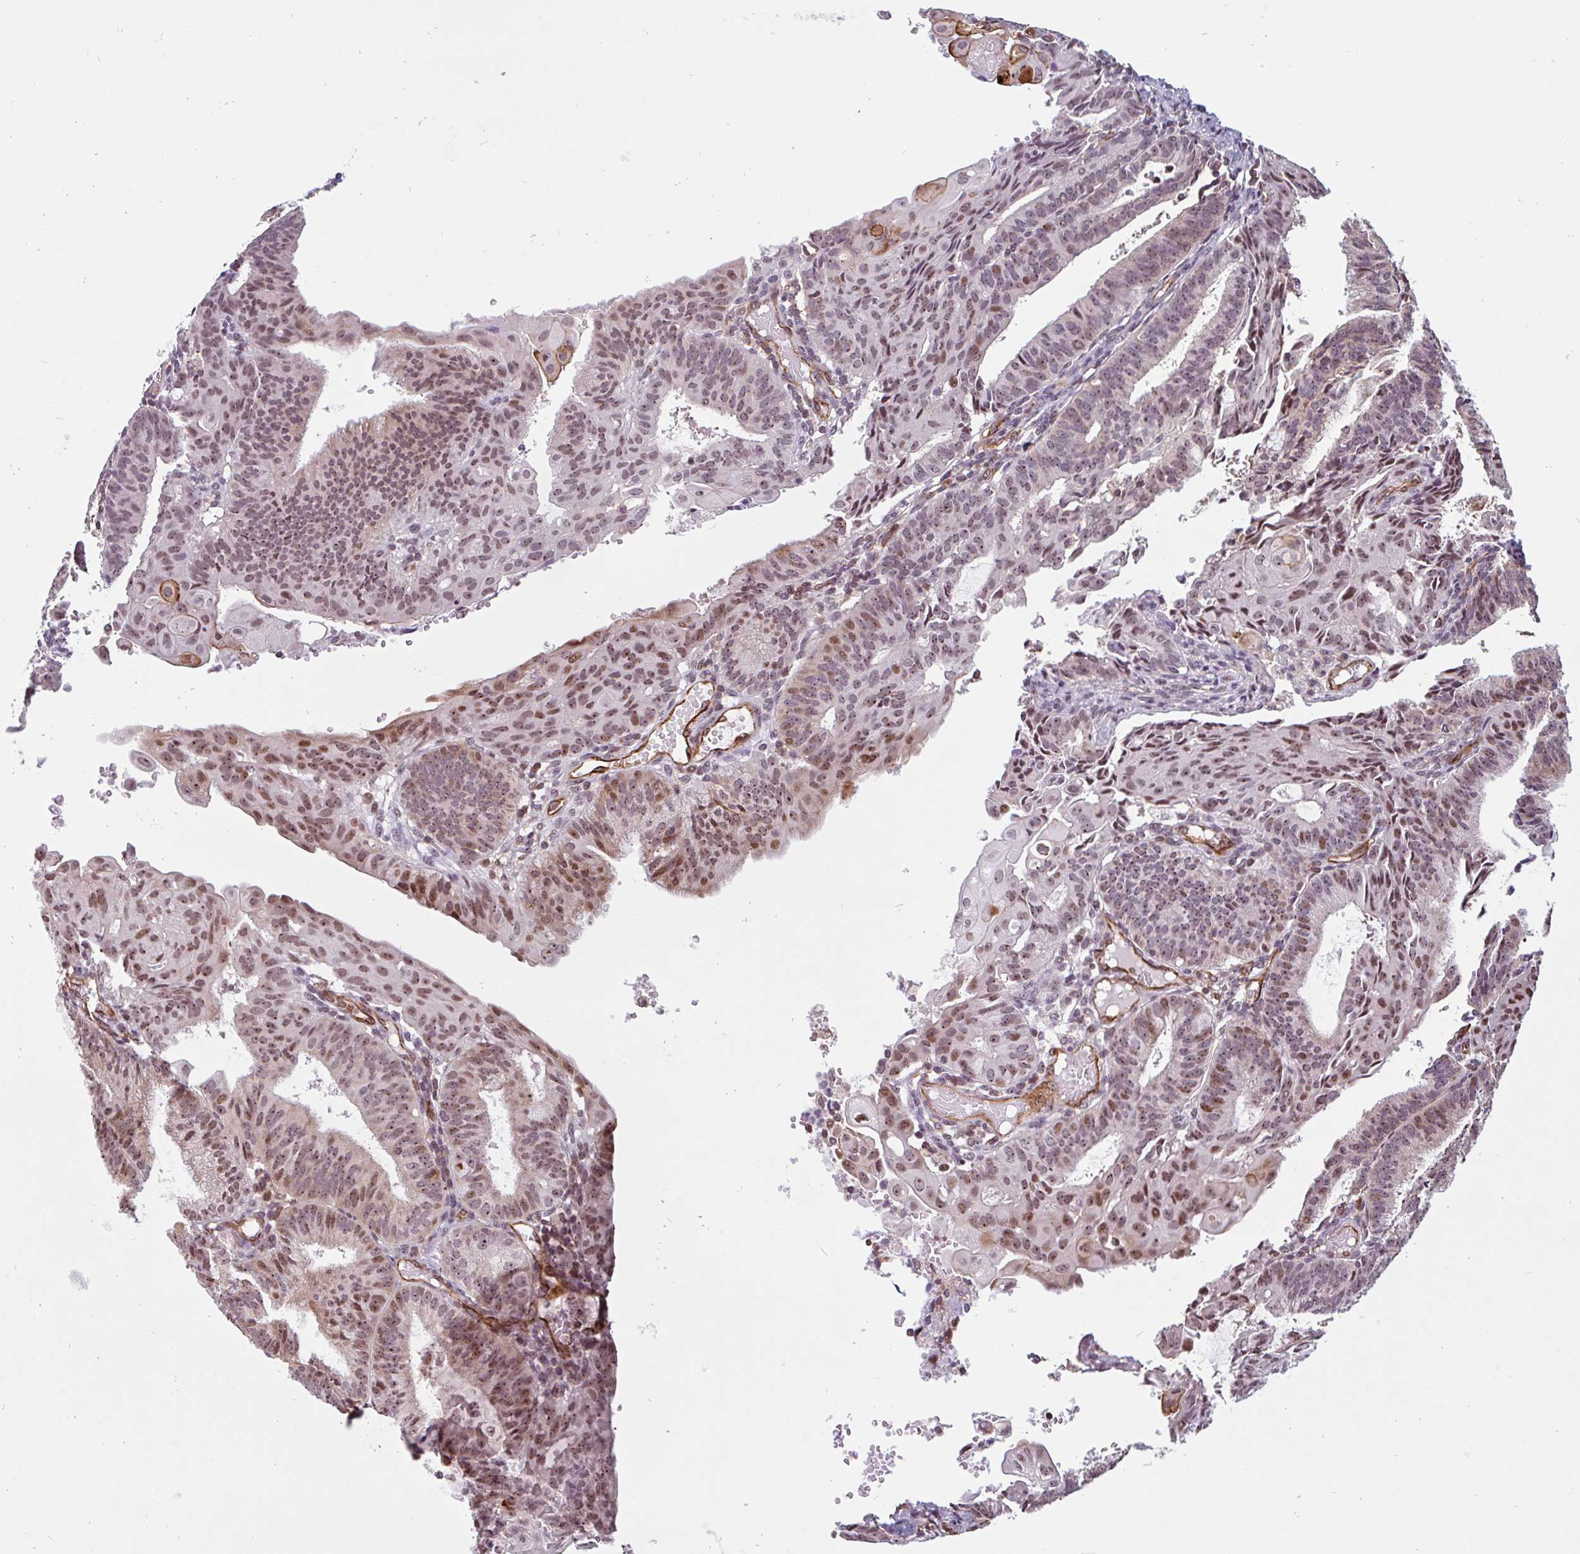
{"staining": {"intensity": "moderate", "quantity": "25%-75%", "location": "nuclear"}, "tissue": "endometrial cancer", "cell_type": "Tumor cells", "image_type": "cancer", "snomed": [{"axis": "morphology", "description": "Adenocarcinoma, NOS"}, {"axis": "topography", "description": "Endometrium"}], "caption": "This photomicrograph demonstrates immunohistochemistry staining of human endometrial adenocarcinoma, with medium moderate nuclear staining in about 25%-75% of tumor cells.", "gene": "ZNF689", "patient": {"sex": "female", "age": 49}}